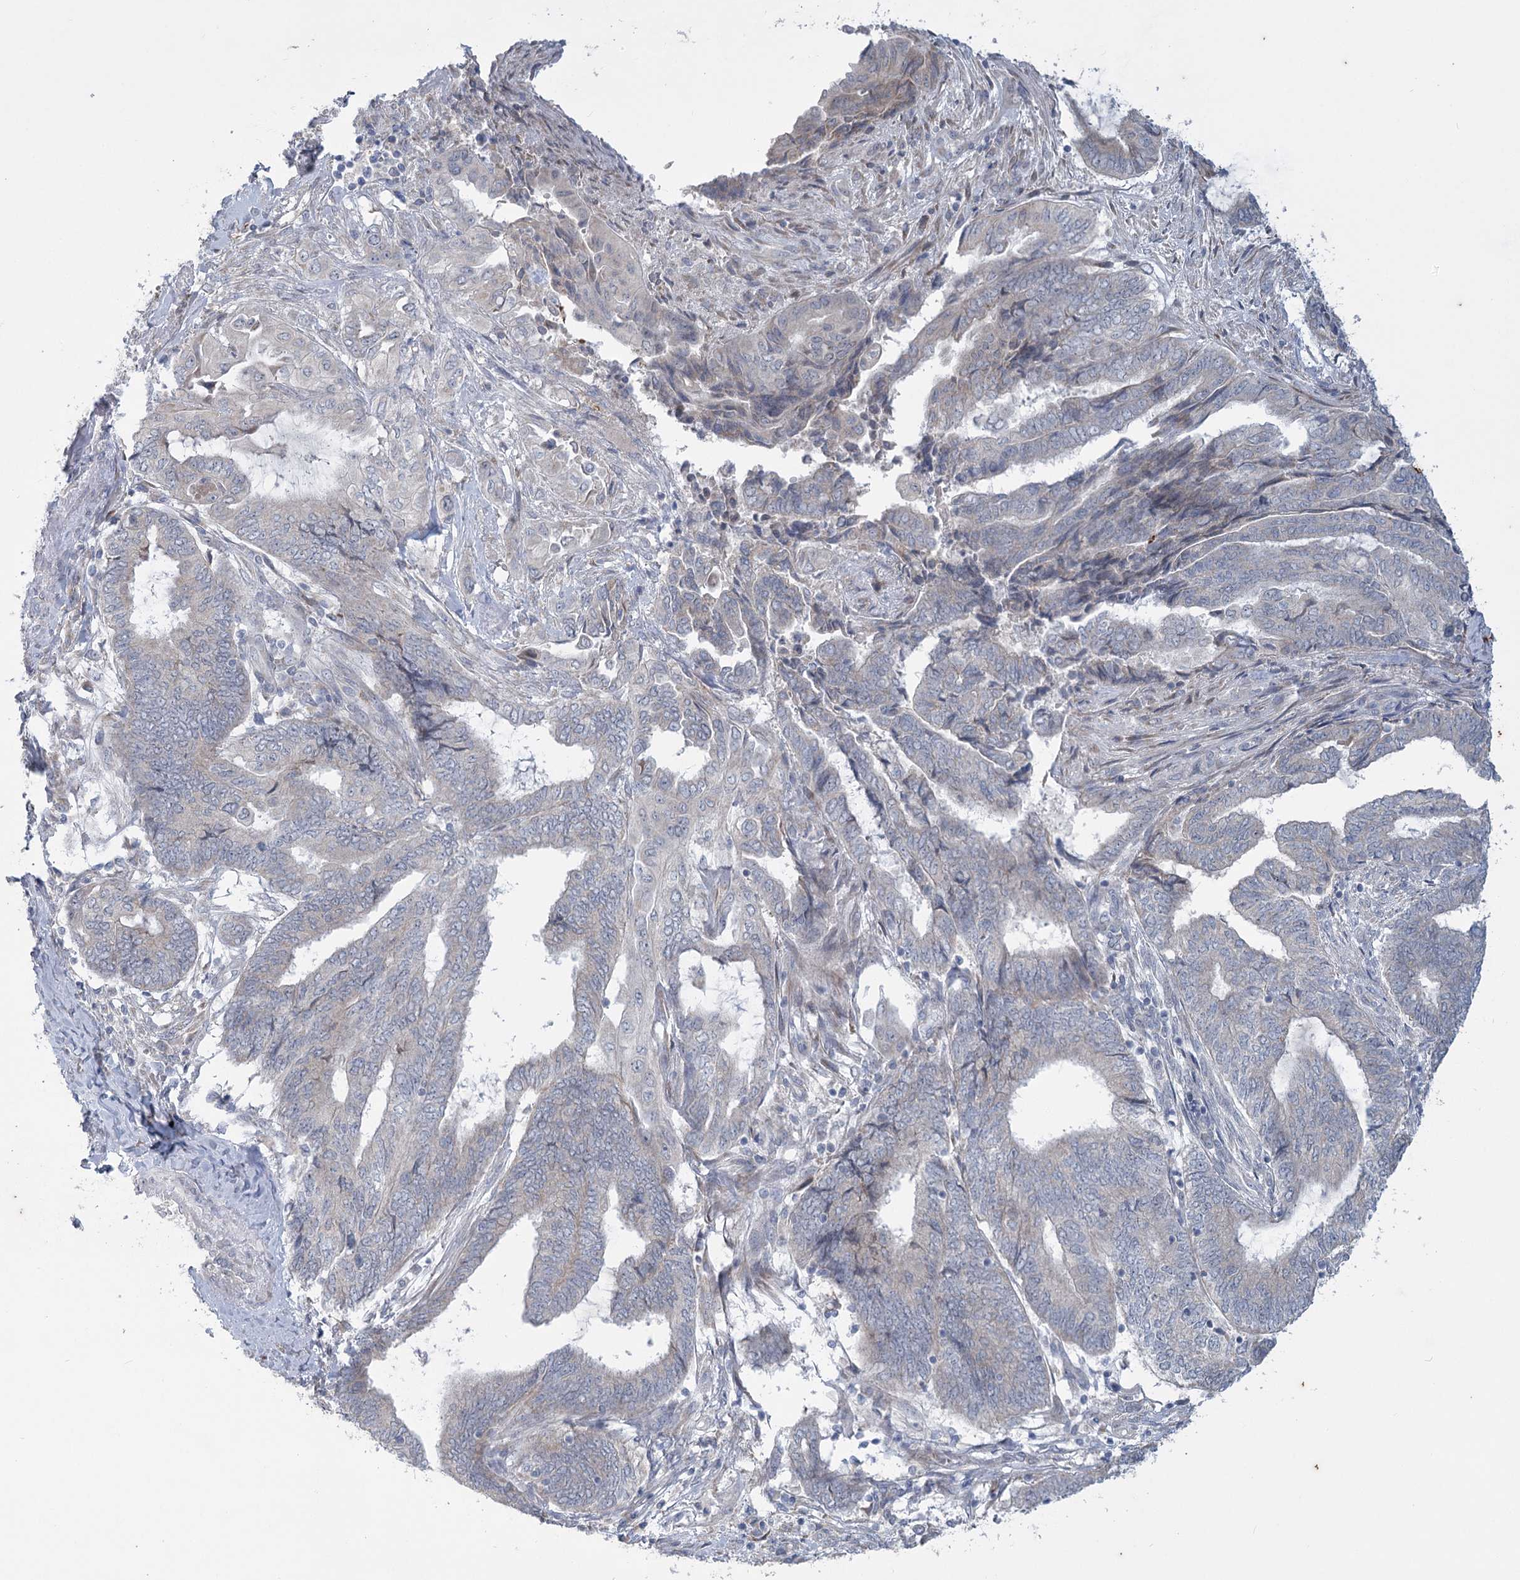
{"staining": {"intensity": "negative", "quantity": "none", "location": "none"}, "tissue": "endometrial cancer", "cell_type": "Tumor cells", "image_type": "cancer", "snomed": [{"axis": "morphology", "description": "Adenocarcinoma, NOS"}, {"axis": "topography", "description": "Uterus"}, {"axis": "topography", "description": "Endometrium"}], "caption": "IHC photomicrograph of adenocarcinoma (endometrial) stained for a protein (brown), which exhibits no staining in tumor cells.", "gene": "PLA2G12A", "patient": {"sex": "female", "age": 70}}